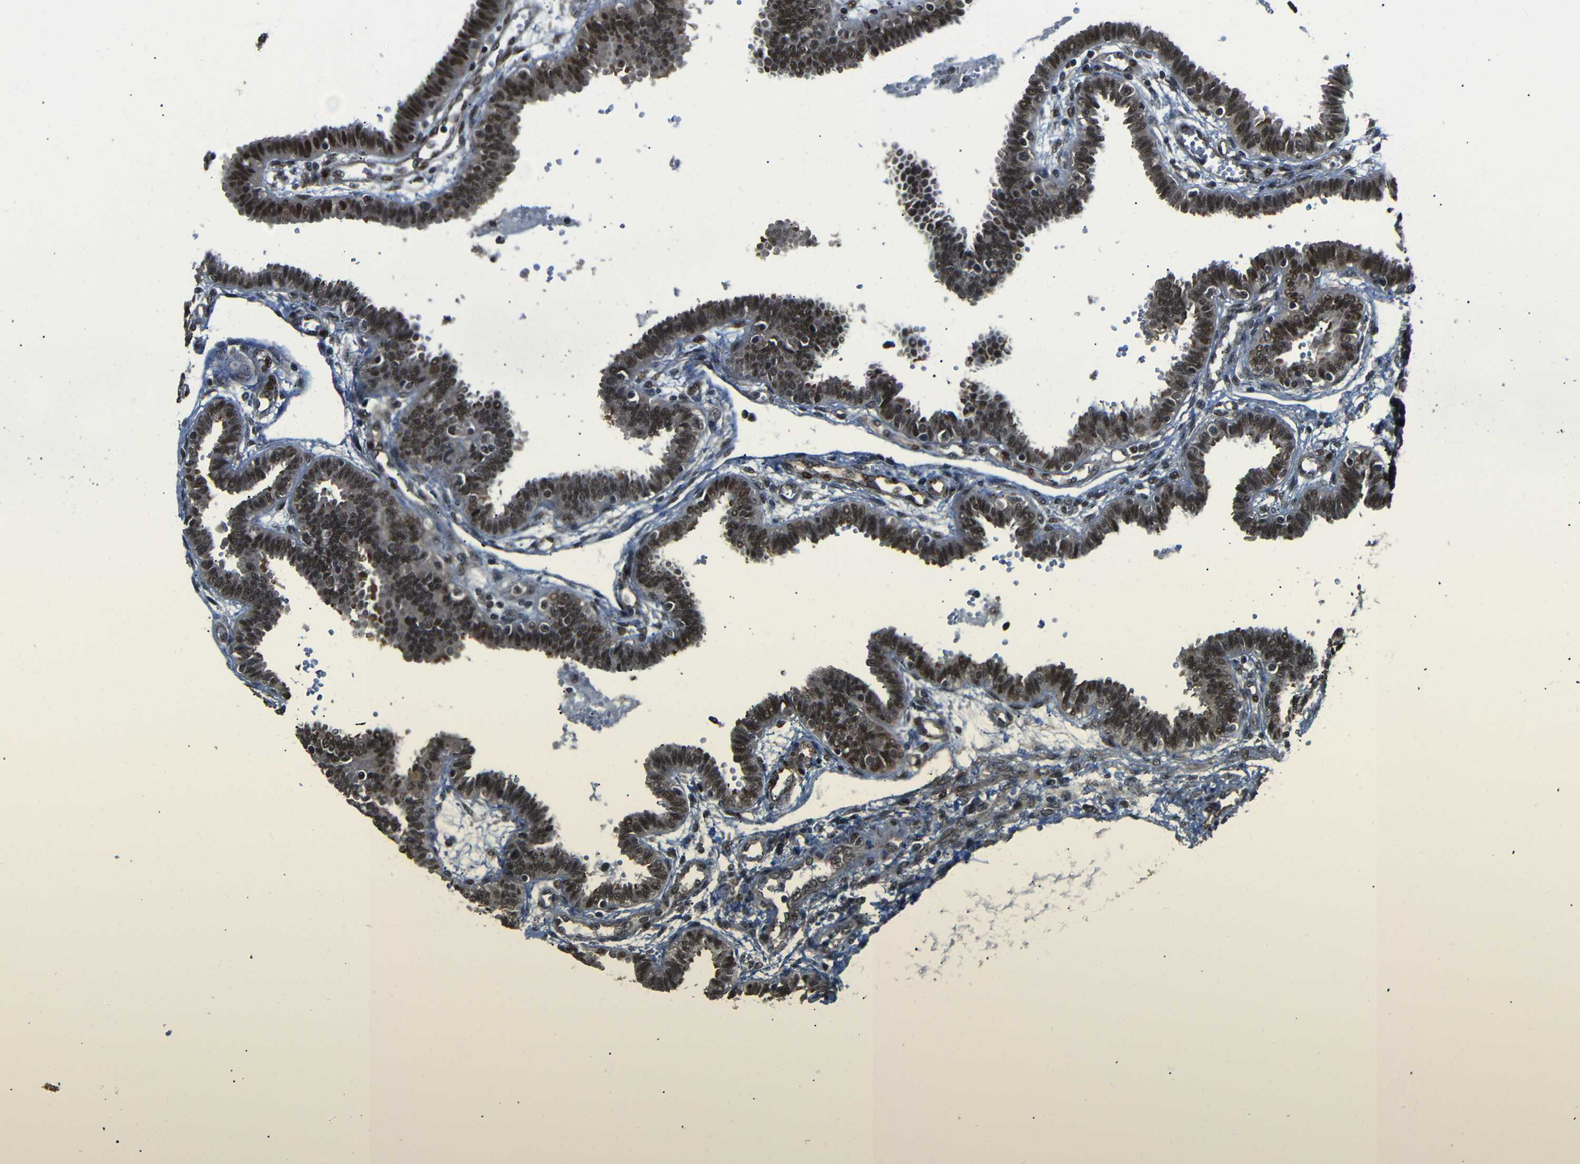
{"staining": {"intensity": "strong", "quantity": ">75%", "location": "cytoplasmic/membranous,nuclear"}, "tissue": "fallopian tube", "cell_type": "Glandular cells", "image_type": "normal", "snomed": [{"axis": "morphology", "description": "Normal tissue, NOS"}, {"axis": "topography", "description": "Fallopian tube"}], "caption": "IHC photomicrograph of normal fallopian tube: fallopian tube stained using IHC displays high levels of strong protein expression localized specifically in the cytoplasmic/membranous,nuclear of glandular cells, appearing as a cytoplasmic/membranous,nuclear brown color.", "gene": "TBX2", "patient": {"sex": "female", "age": 32}}